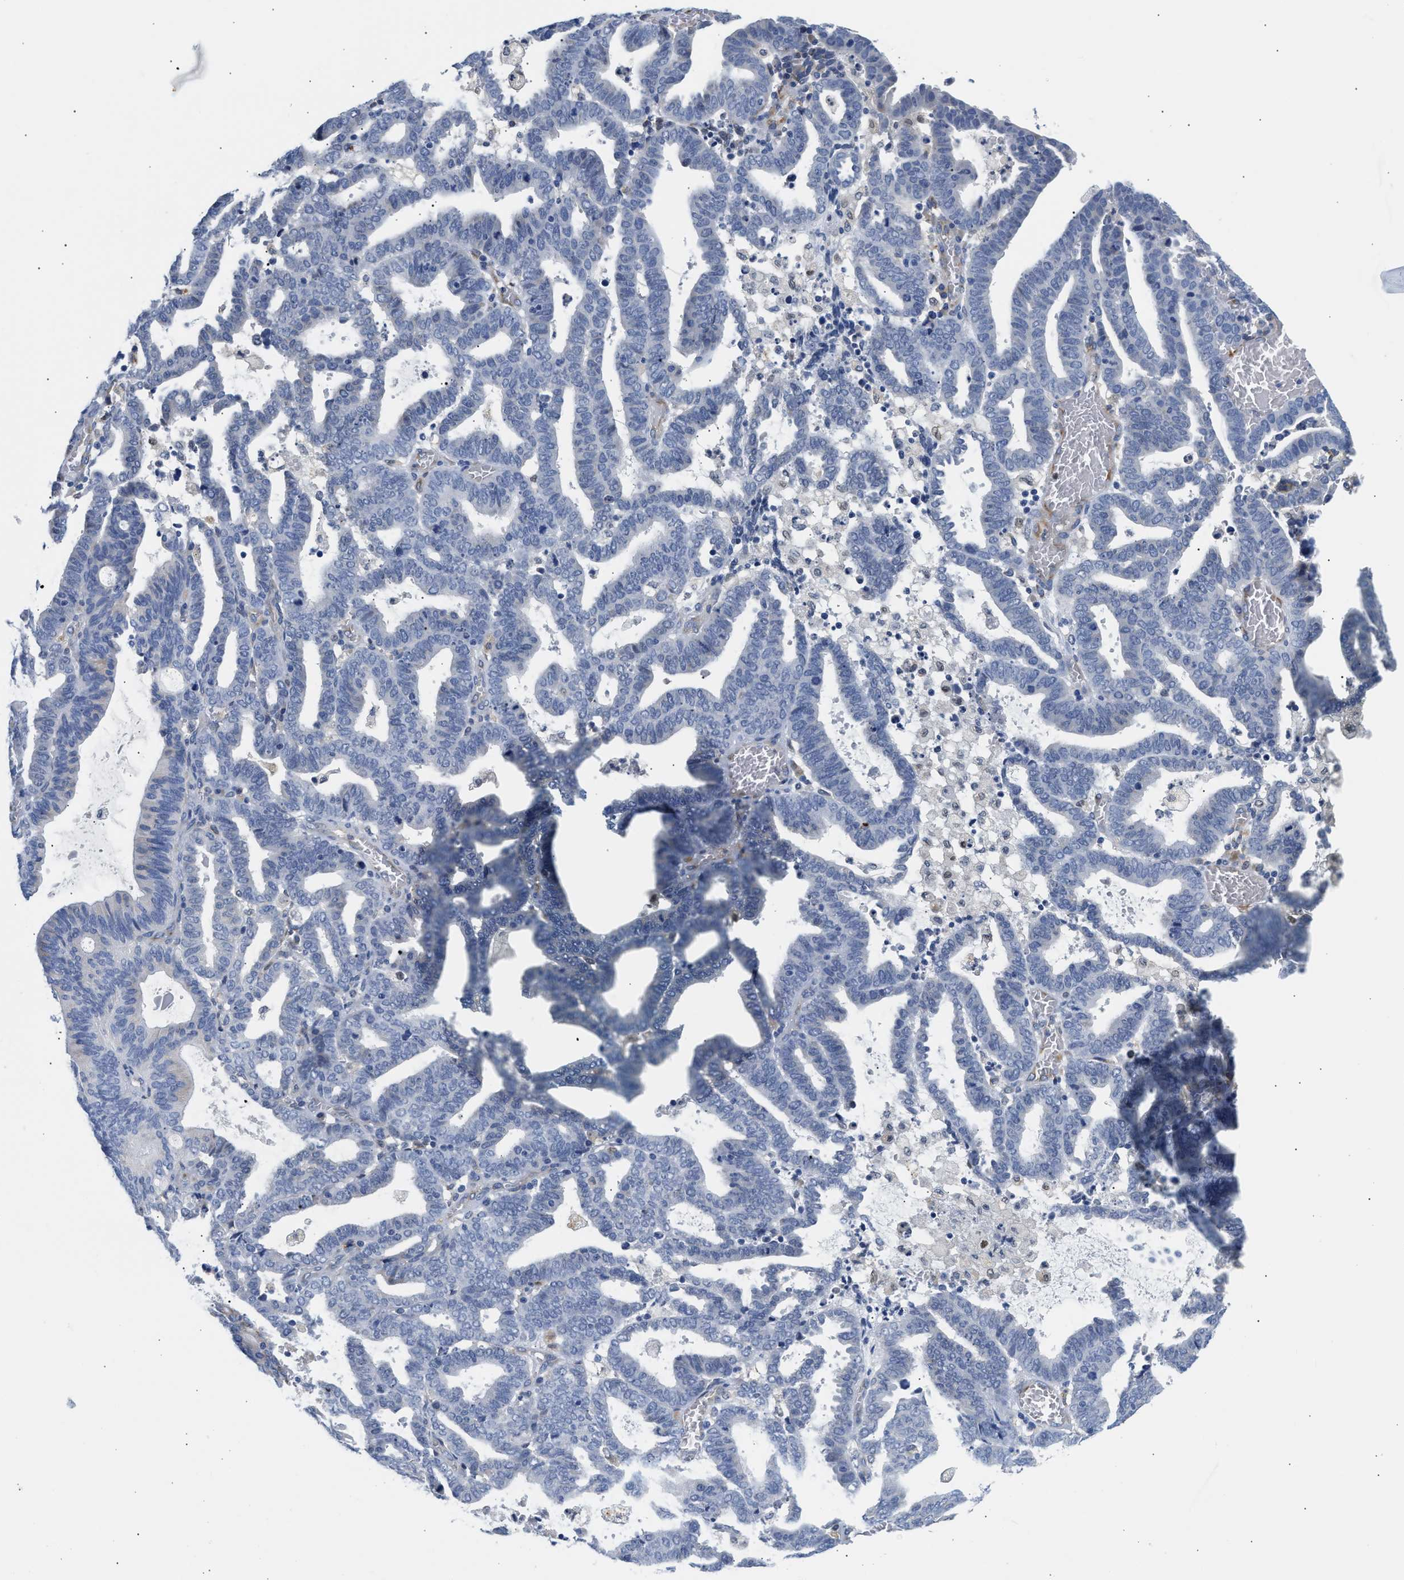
{"staining": {"intensity": "negative", "quantity": "none", "location": "none"}, "tissue": "endometrial cancer", "cell_type": "Tumor cells", "image_type": "cancer", "snomed": [{"axis": "morphology", "description": "Adenocarcinoma, NOS"}, {"axis": "topography", "description": "Uterus"}], "caption": "High power microscopy photomicrograph of an IHC micrograph of endometrial adenocarcinoma, revealing no significant staining in tumor cells.", "gene": "PPM1L", "patient": {"sex": "female", "age": 83}}